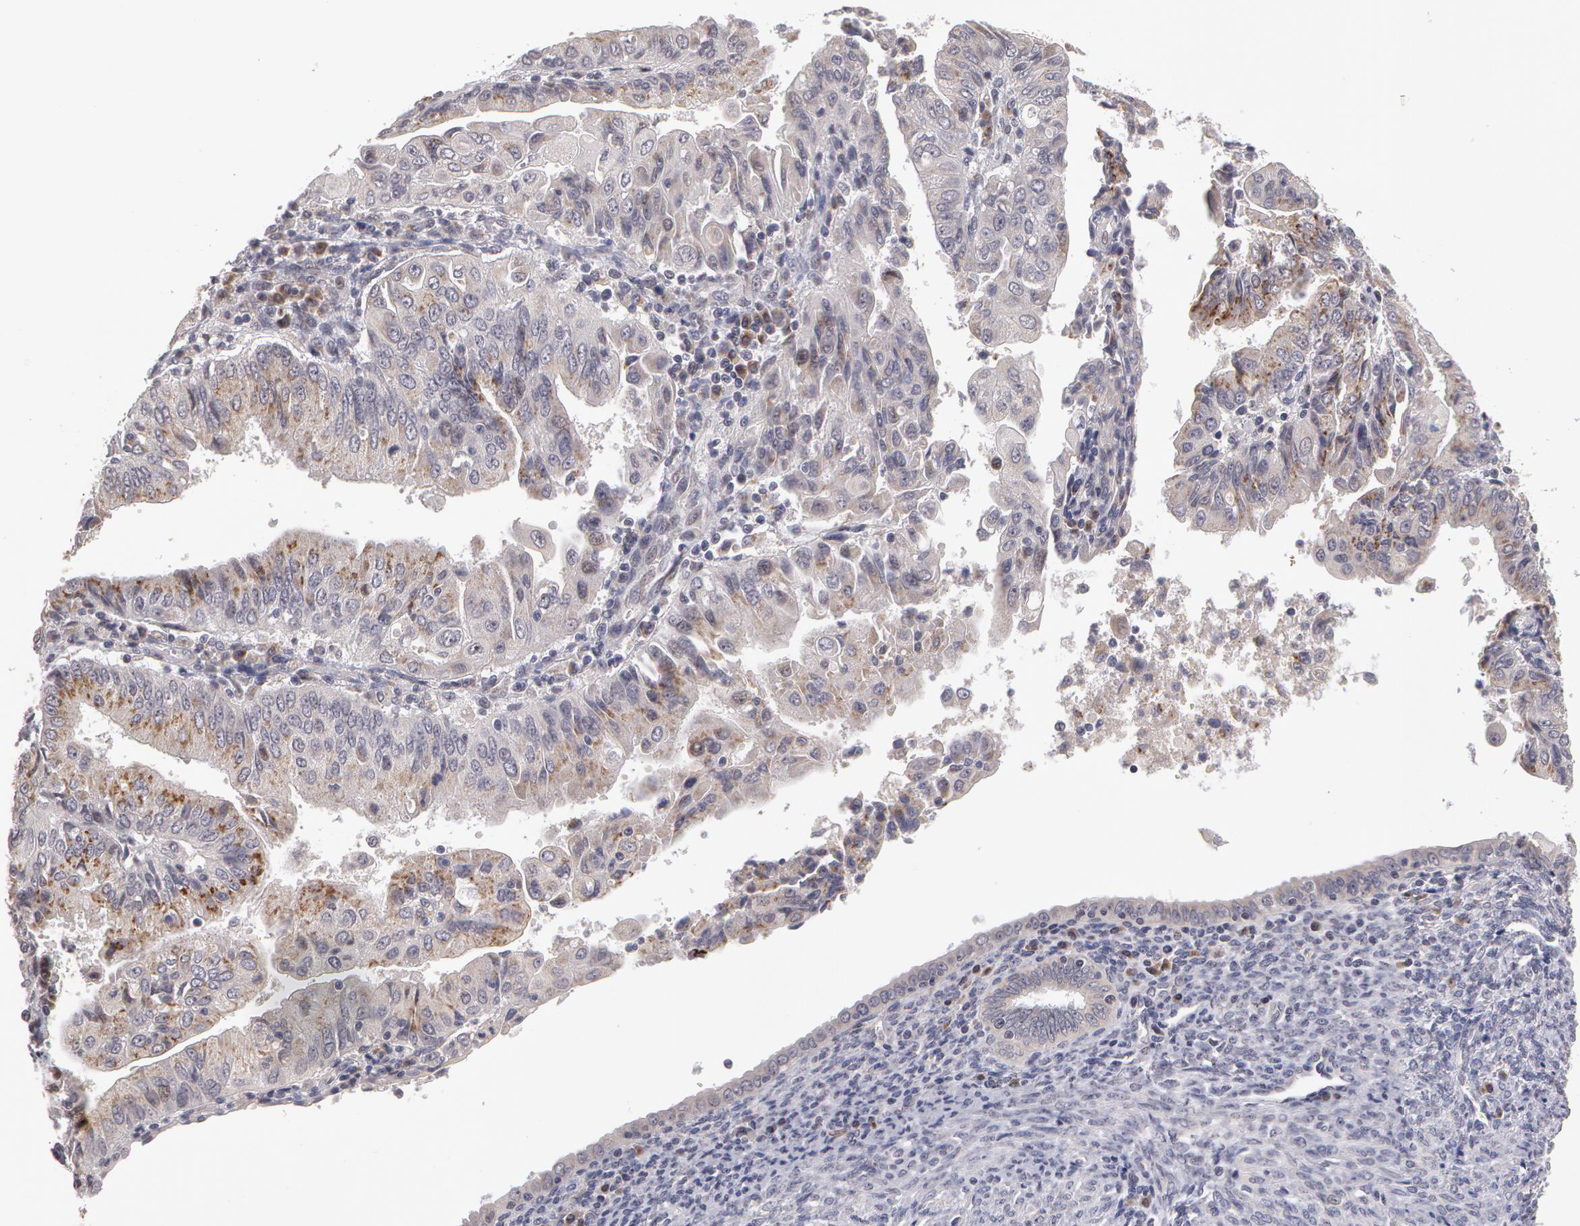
{"staining": {"intensity": "negative", "quantity": "none", "location": "none"}, "tissue": "endometrial cancer", "cell_type": "Tumor cells", "image_type": "cancer", "snomed": [{"axis": "morphology", "description": "Adenocarcinoma, NOS"}, {"axis": "topography", "description": "Endometrium"}], "caption": "Immunohistochemistry photomicrograph of endometrial cancer (adenocarcinoma) stained for a protein (brown), which demonstrates no staining in tumor cells. (DAB (3,3'-diaminobenzidine) immunohistochemistry visualized using brightfield microscopy, high magnification).", "gene": "STX5", "patient": {"sex": "female", "age": 75}}